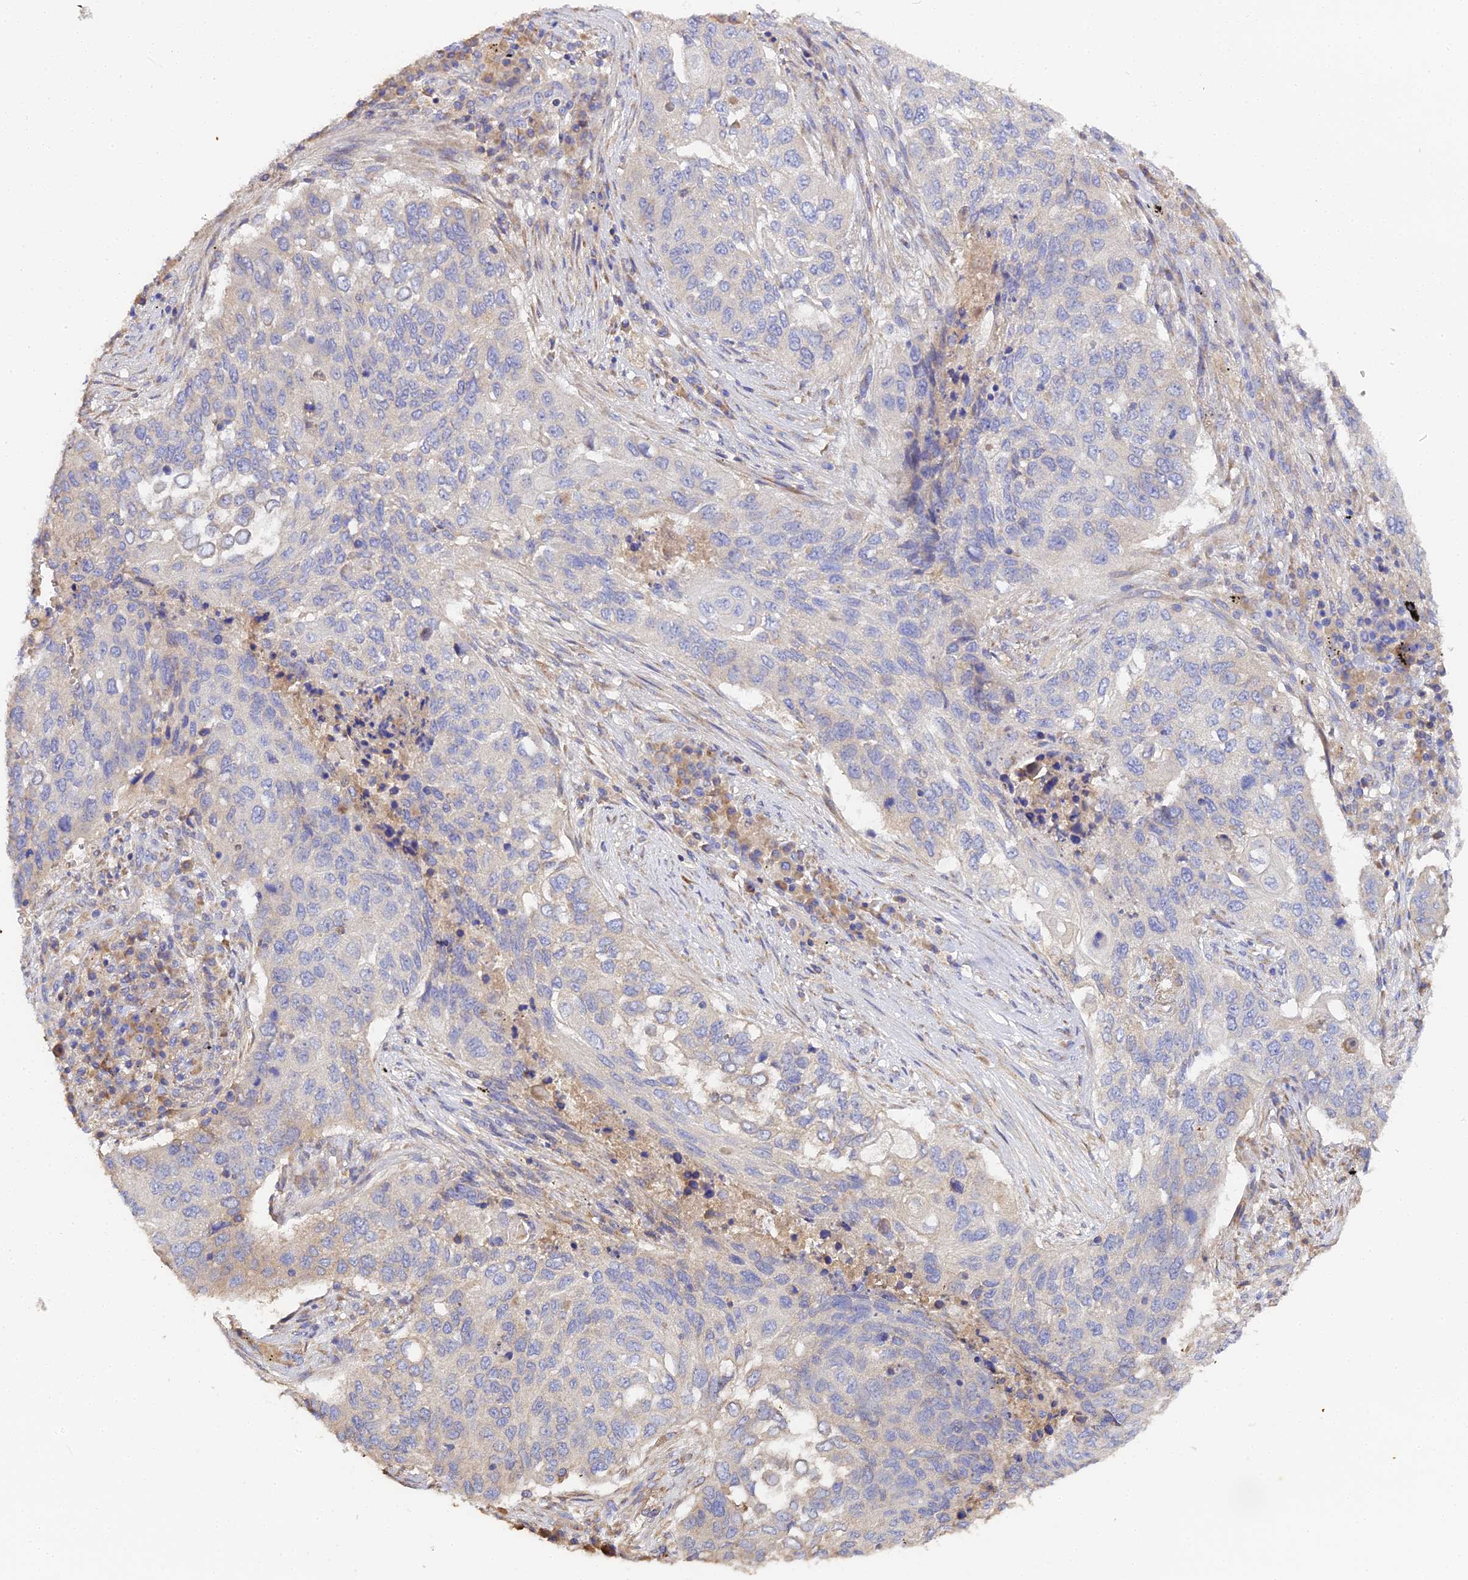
{"staining": {"intensity": "negative", "quantity": "none", "location": "none"}, "tissue": "lung cancer", "cell_type": "Tumor cells", "image_type": "cancer", "snomed": [{"axis": "morphology", "description": "Squamous cell carcinoma, NOS"}, {"axis": "topography", "description": "Lung"}], "caption": "Photomicrograph shows no significant protein positivity in tumor cells of lung cancer (squamous cell carcinoma).", "gene": "SCX", "patient": {"sex": "female", "age": 63}}